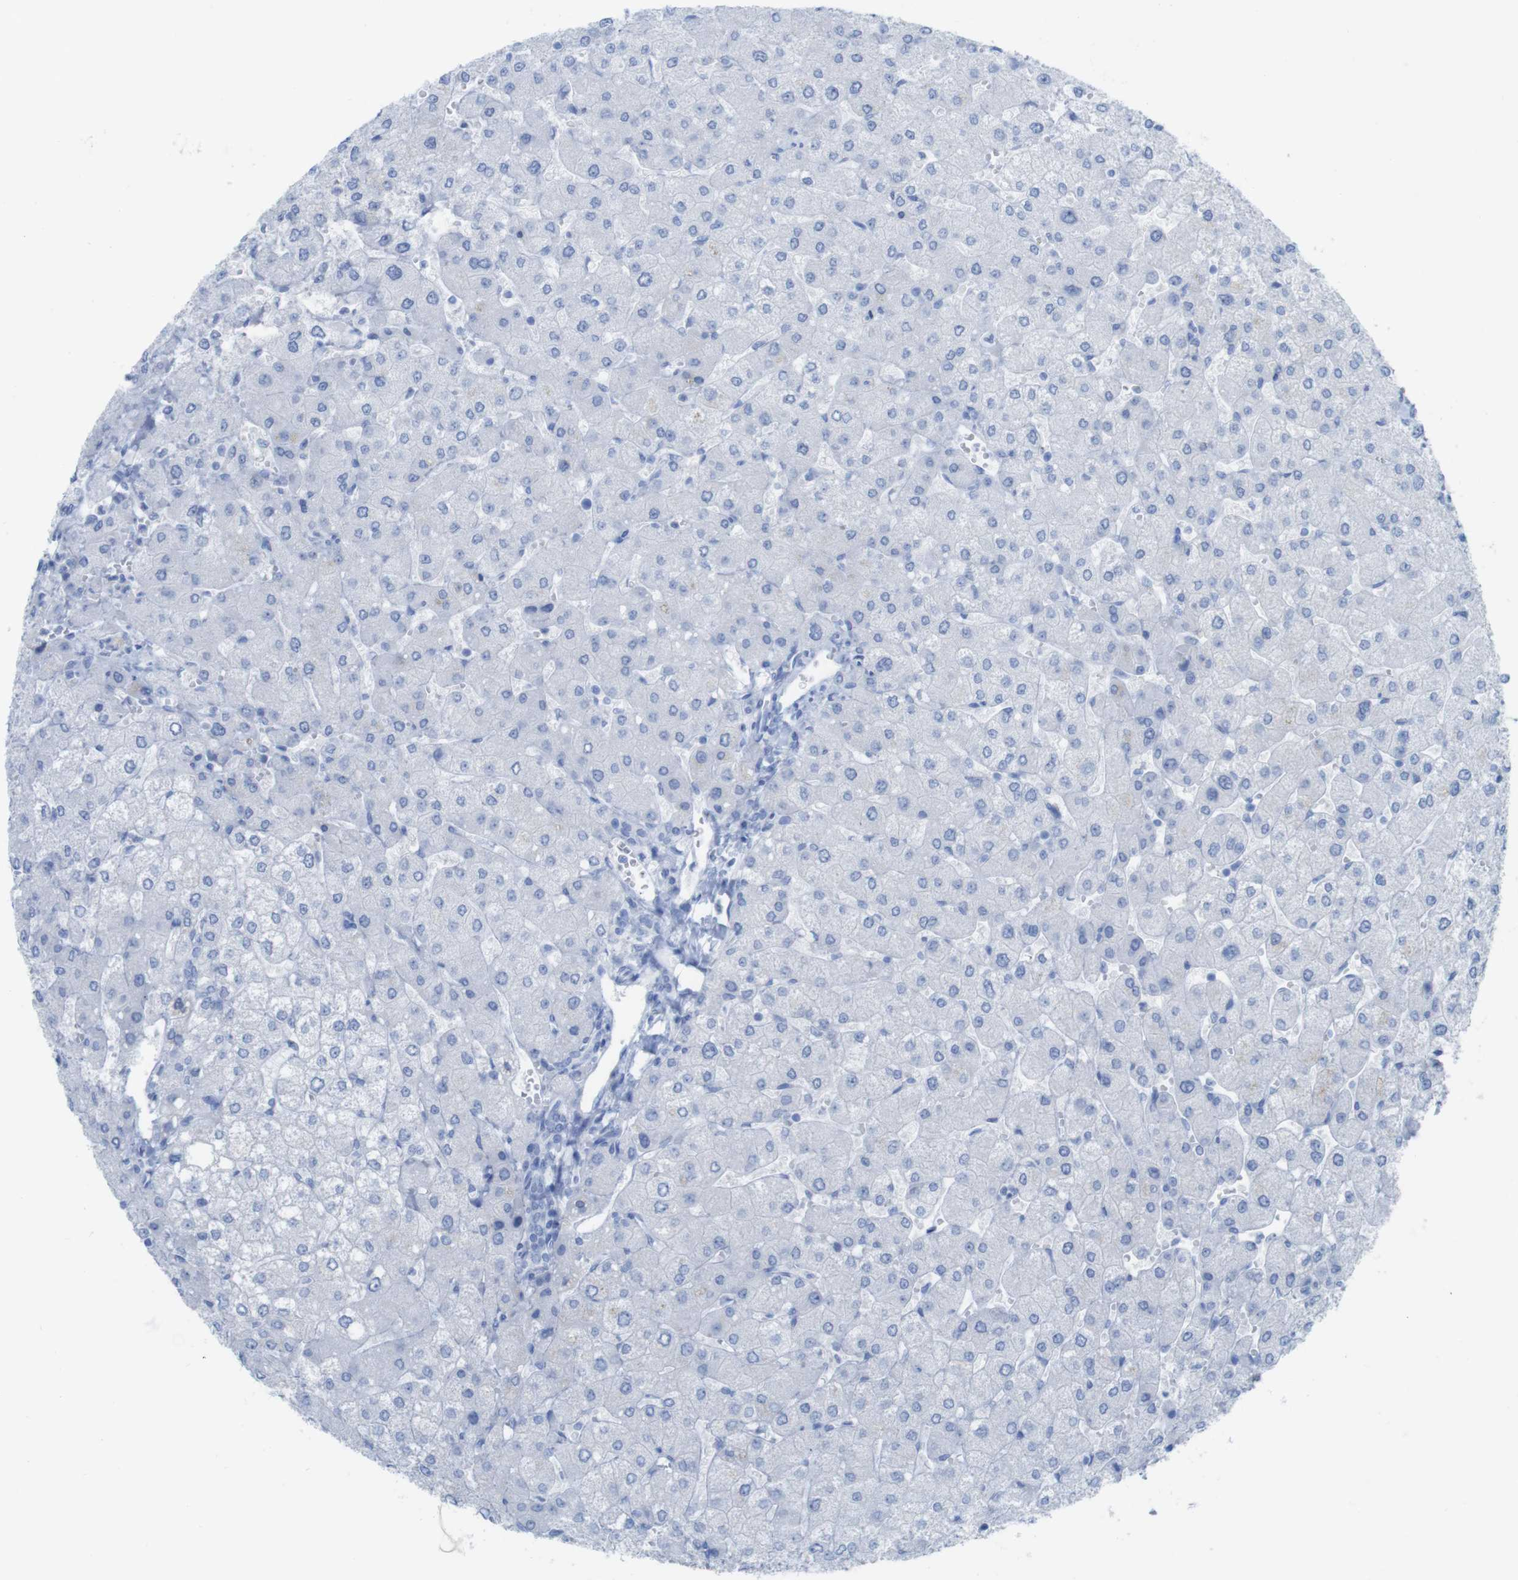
{"staining": {"intensity": "negative", "quantity": "none", "location": "none"}, "tissue": "liver", "cell_type": "Cholangiocytes", "image_type": "normal", "snomed": [{"axis": "morphology", "description": "Normal tissue, NOS"}, {"axis": "topography", "description": "Liver"}], "caption": "Cholangiocytes show no significant protein staining in unremarkable liver. Brightfield microscopy of IHC stained with DAB (3,3'-diaminobenzidine) (brown) and hematoxylin (blue), captured at high magnification.", "gene": "MYH7", "patient": {"sex": "male", "age": 55}}